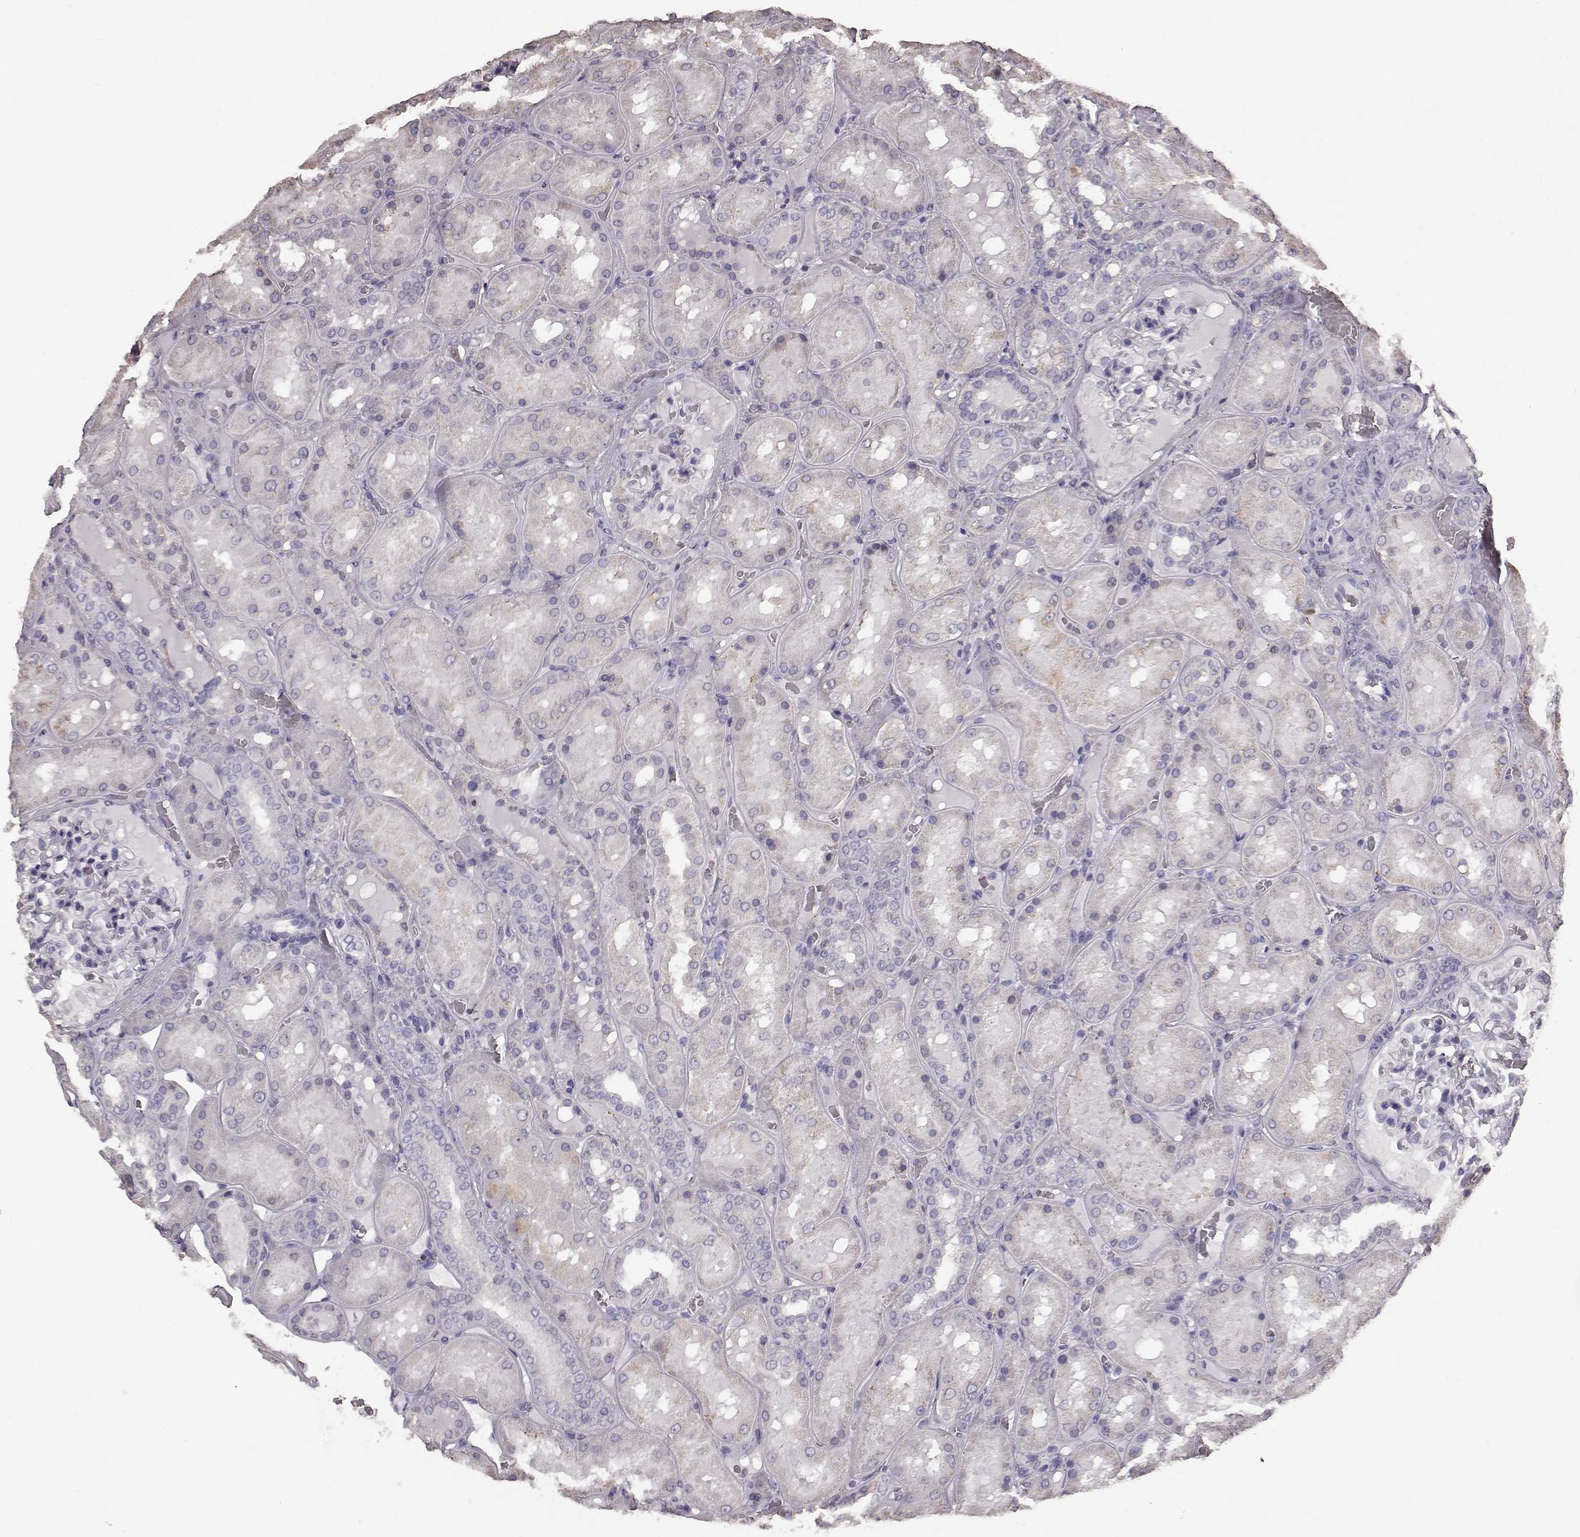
{"staining": {"intensity": "negative", "quantity": "none", "location": "none"}, "tissue": "kidney", "cell_type": "Cells in glomeruli", "image_type": "normal", "snomed": [{"axis": "morphology", "description": "Normal tissue, NOS"}, {"axis": "topography", "description": "Kidney"}], "caption": "DAB immunohistochemical staining of unremarkable kidney demonstrates no significant positivity in cells in glomeruli.", "gene": "GABRG3", "patient": {"sex": "male", "age": 73}}